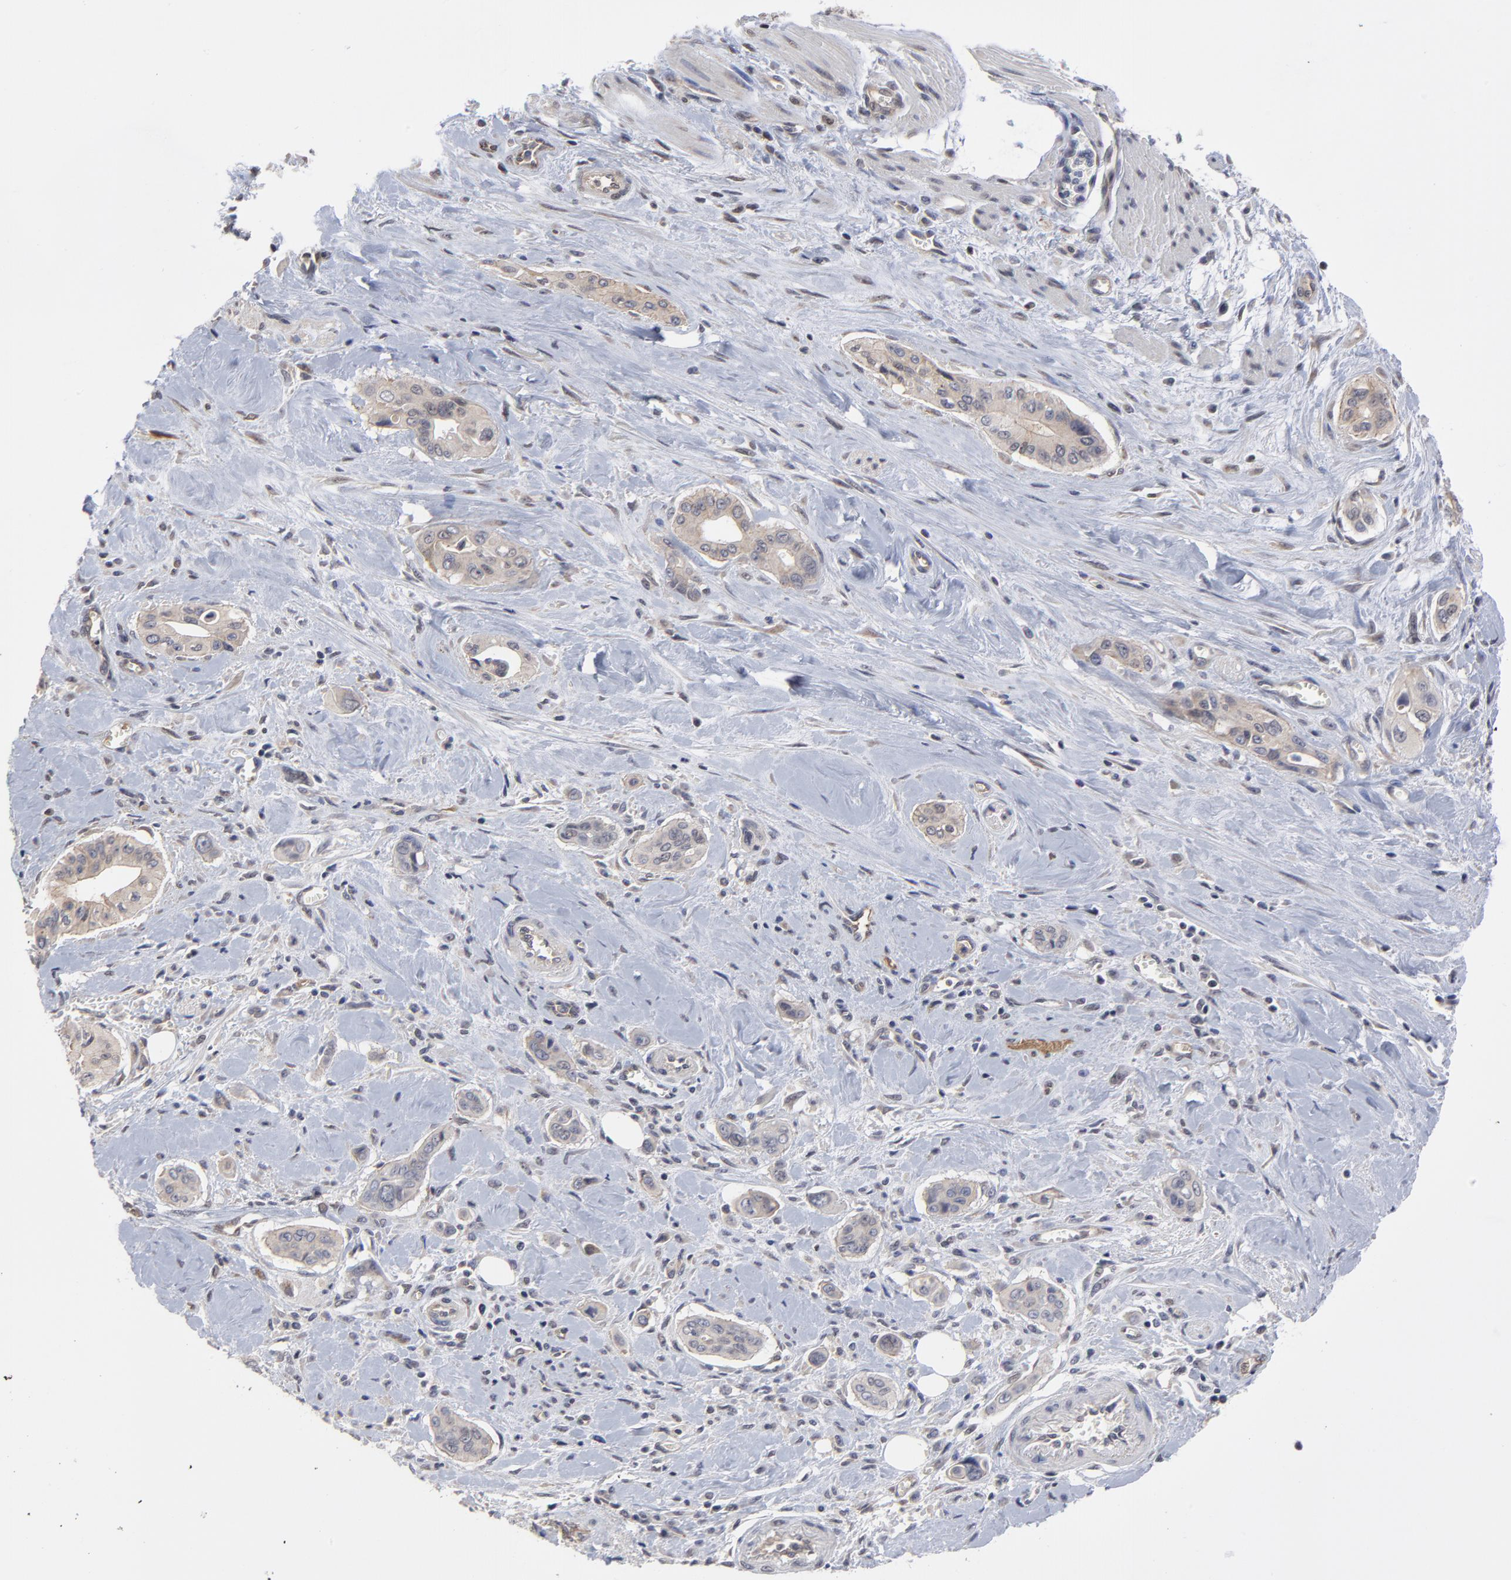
{"staining": {"intensity": "weak", "quantity": ">75%", "location": "cytoplasmic/membranous"}, "tissue": "pancreatic cancer", "cell_type": "Tumor cells", "image_type": "cancer", "snomed": [{"axis": "morphology", "description": "Adenocarcinoma, NOS"}, {"axis": "topography", "description": "Pancreas"}], "caption": "Weak cytoplasmic/membranous expression is appreciated in about >75% of tumor cells in pancreatic cancer (adenocarcinoma). (DAB IHC, brown staining for protein, blue staining for nuclei).", "gene": "ZNF157", "patient": {"sex": "male", "age": 77}}